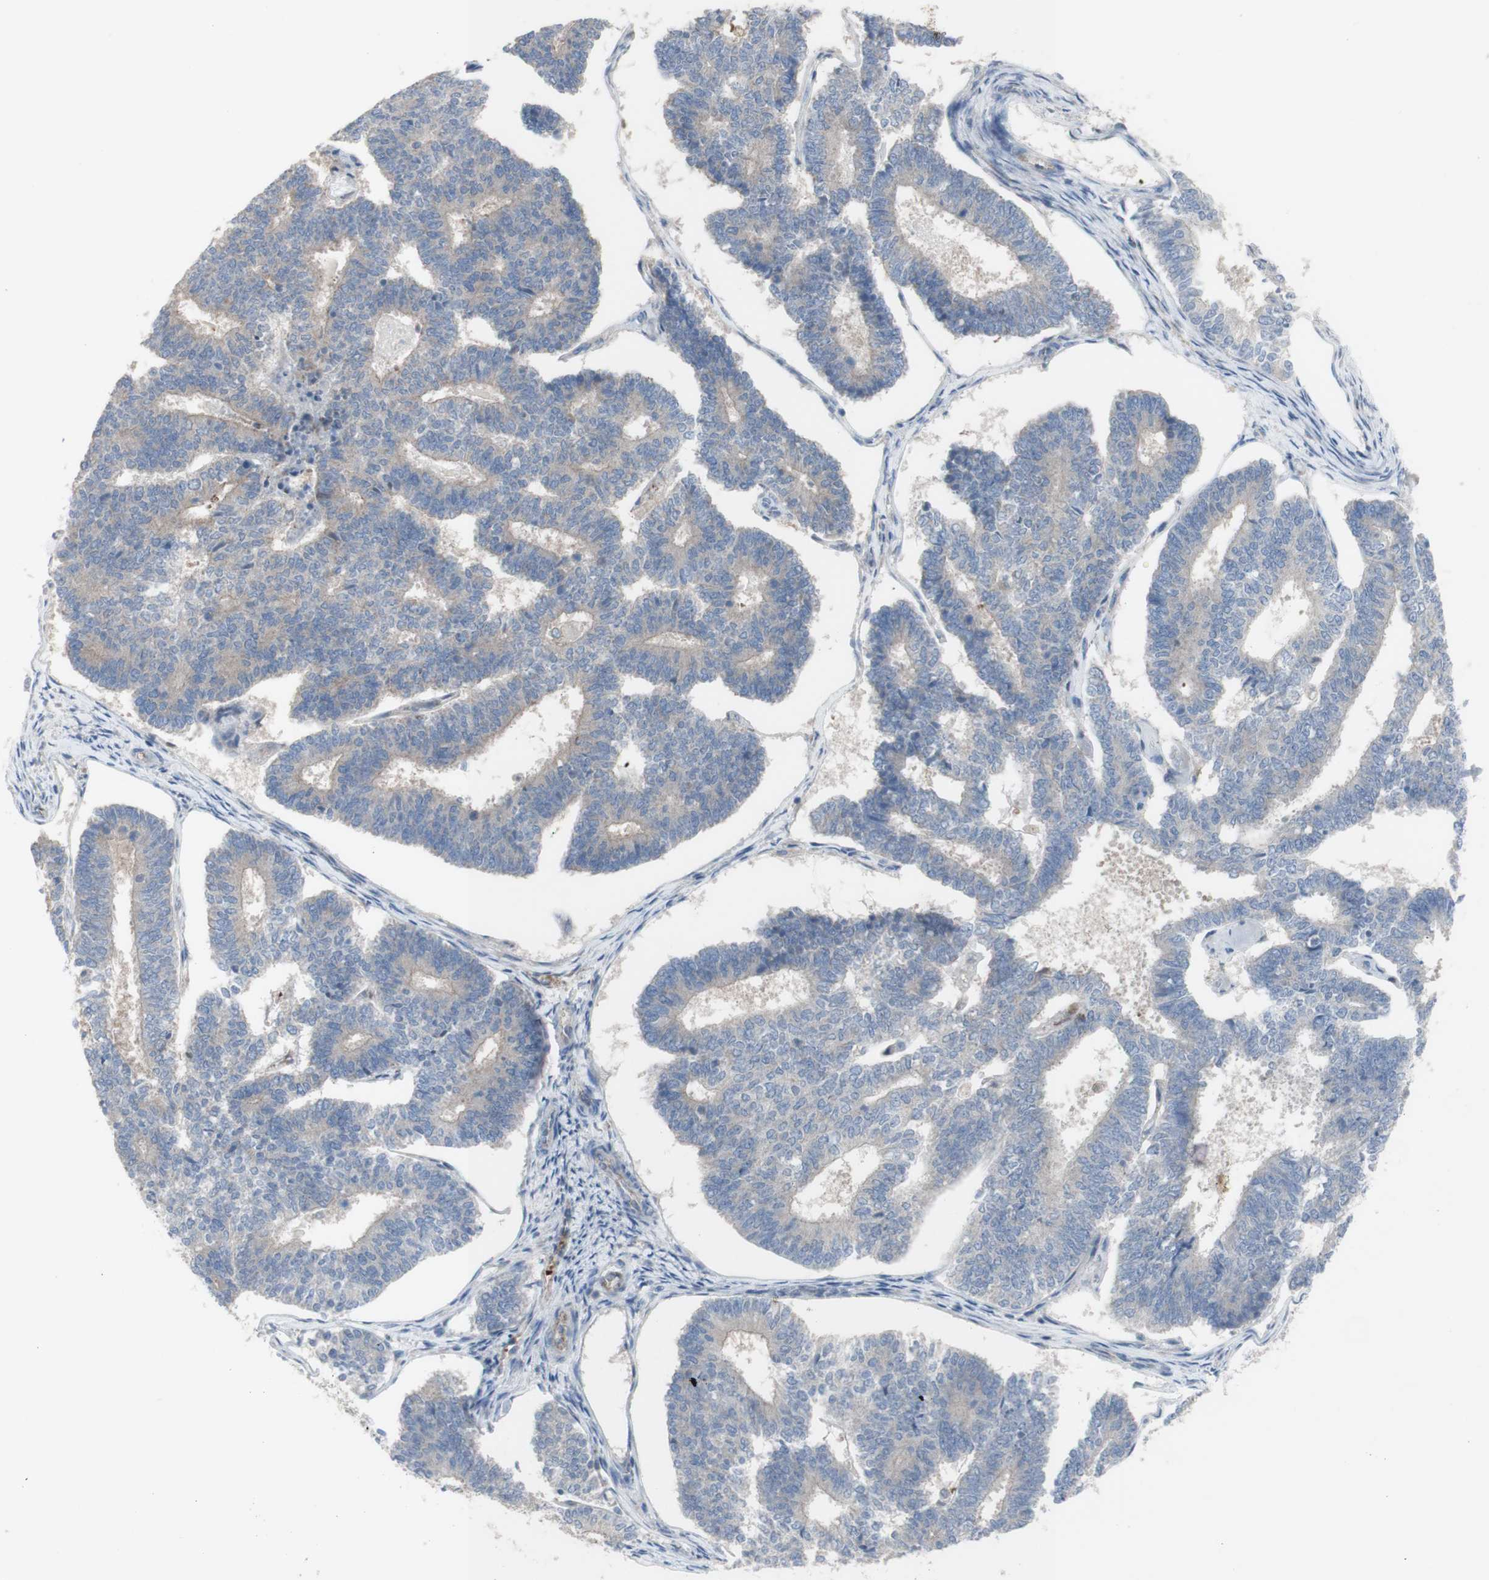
{"staining": {"intensity": "weak", "quantity": "<25%", "location": "cytoplasmic/membranous"}, "tissue": "endometrial cancer", "cell_type": "Tumor cells", "image_type": "cancer", "snomed": [{"axis": "morphology", "description": "Adenocarcinoma, NOS"}, {"axis": "topography", "description": "Endometrium"}], "caption": "An immunohistochemistry (IHC) micrograph of endometrial adenocarcinoma is shown. There is no staining in tumor cells of endometrial adenocarcinoma. (DAB (3,3'-diaminobenzidine) immunohistochemistry (IHC) visualized using brightfield microscopy, high magnification).", "gene": "C3orf52", "patient": {"sex": "female", "age": 70}}